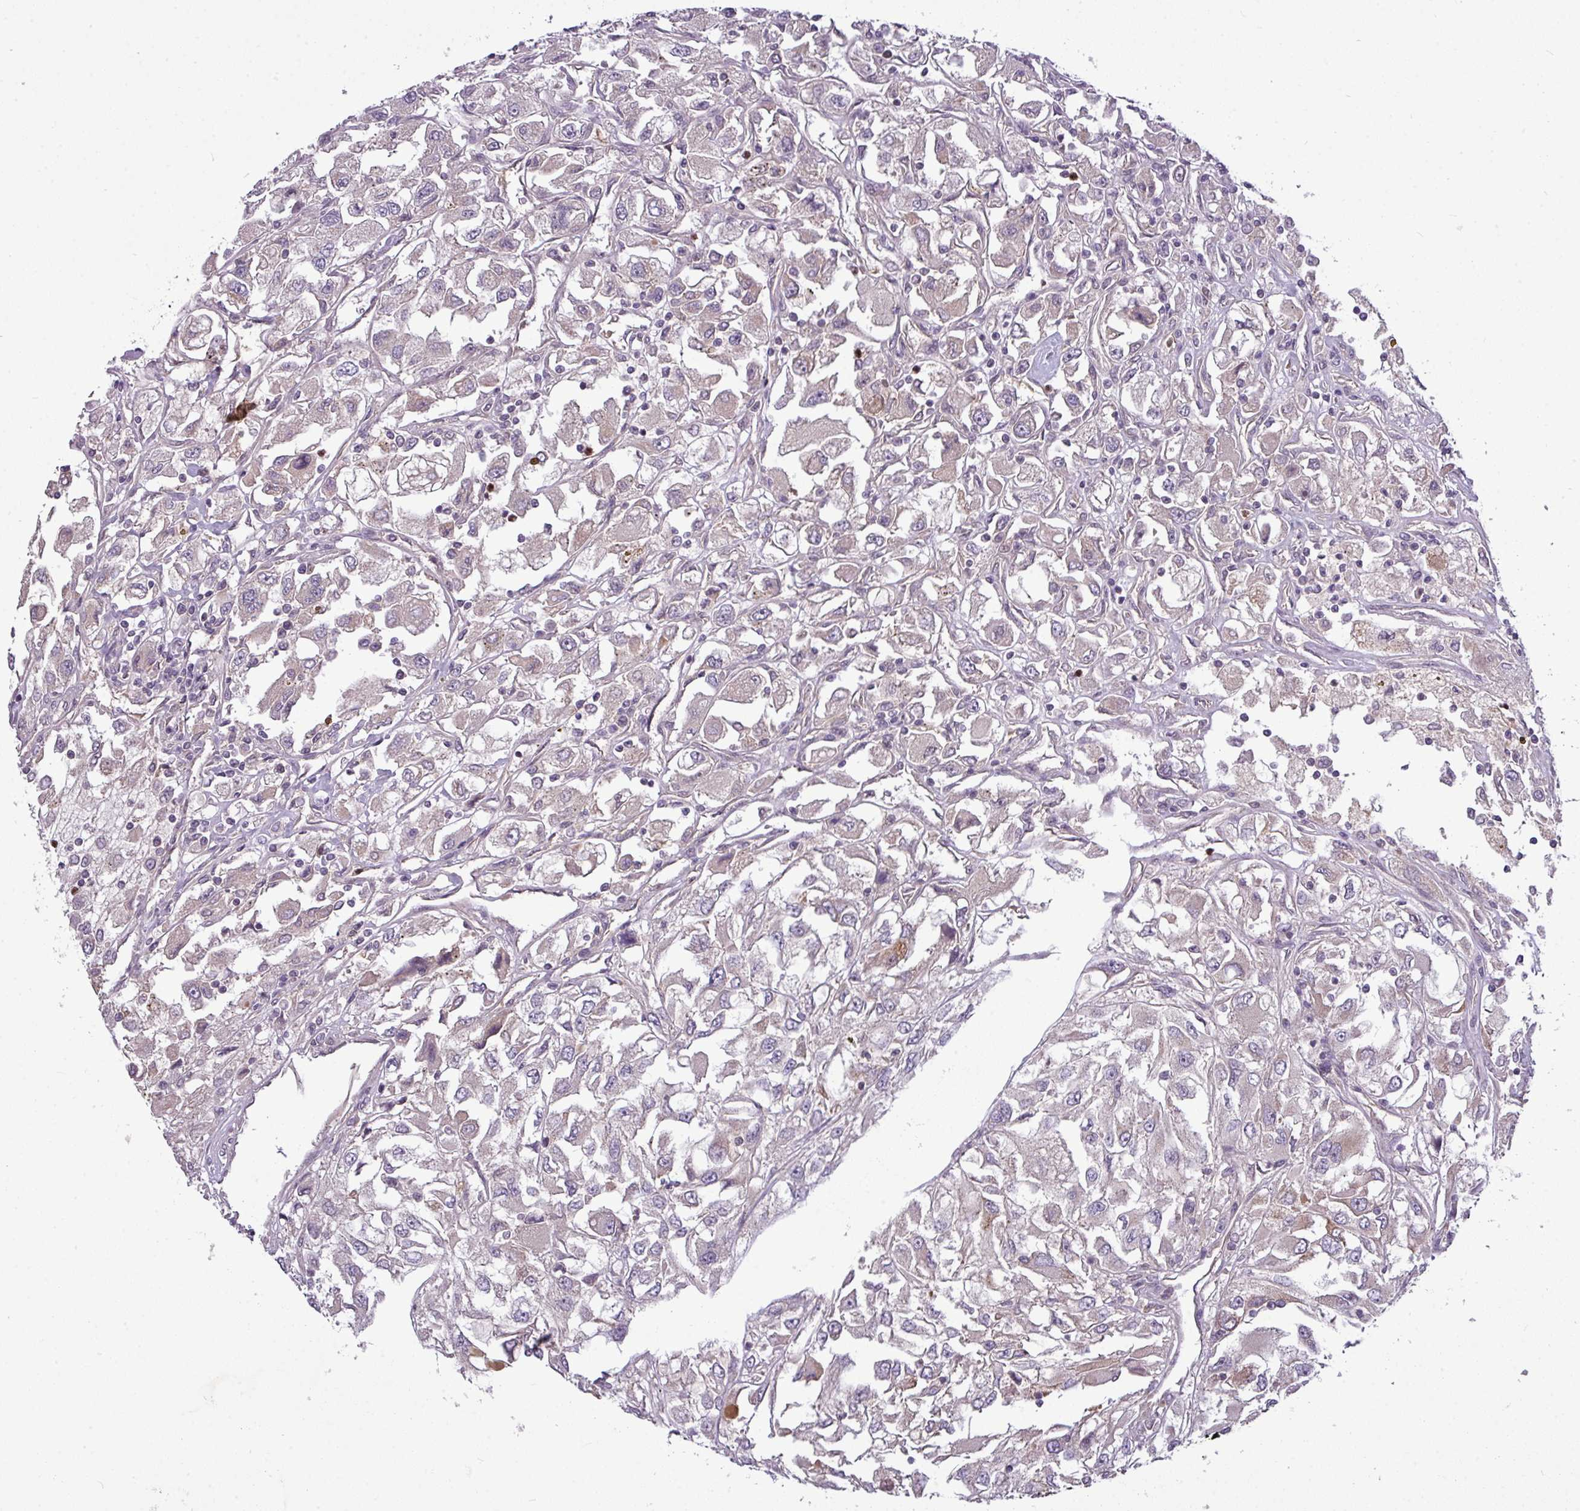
{"staining": {"intensity": "negative", "quantity": "none", "location": "none"}, "tissue": "renal cancer", "cell_type": "Tumor cells", "image_type": "cancer", "snomed": [{"axis": "morphology", "description": "Adenocarcinoma, NOS"}, {"axis": "topography", "description": "Kidney"}], "caption": "Tumor cells are negative for protein expression in human renal cancer. (DAB (3,3'-diaminobenzidine) immunohistochemistry, high magnification).", "gene": "PAPLN", "patient": {"sex": "female", "age": 52}}